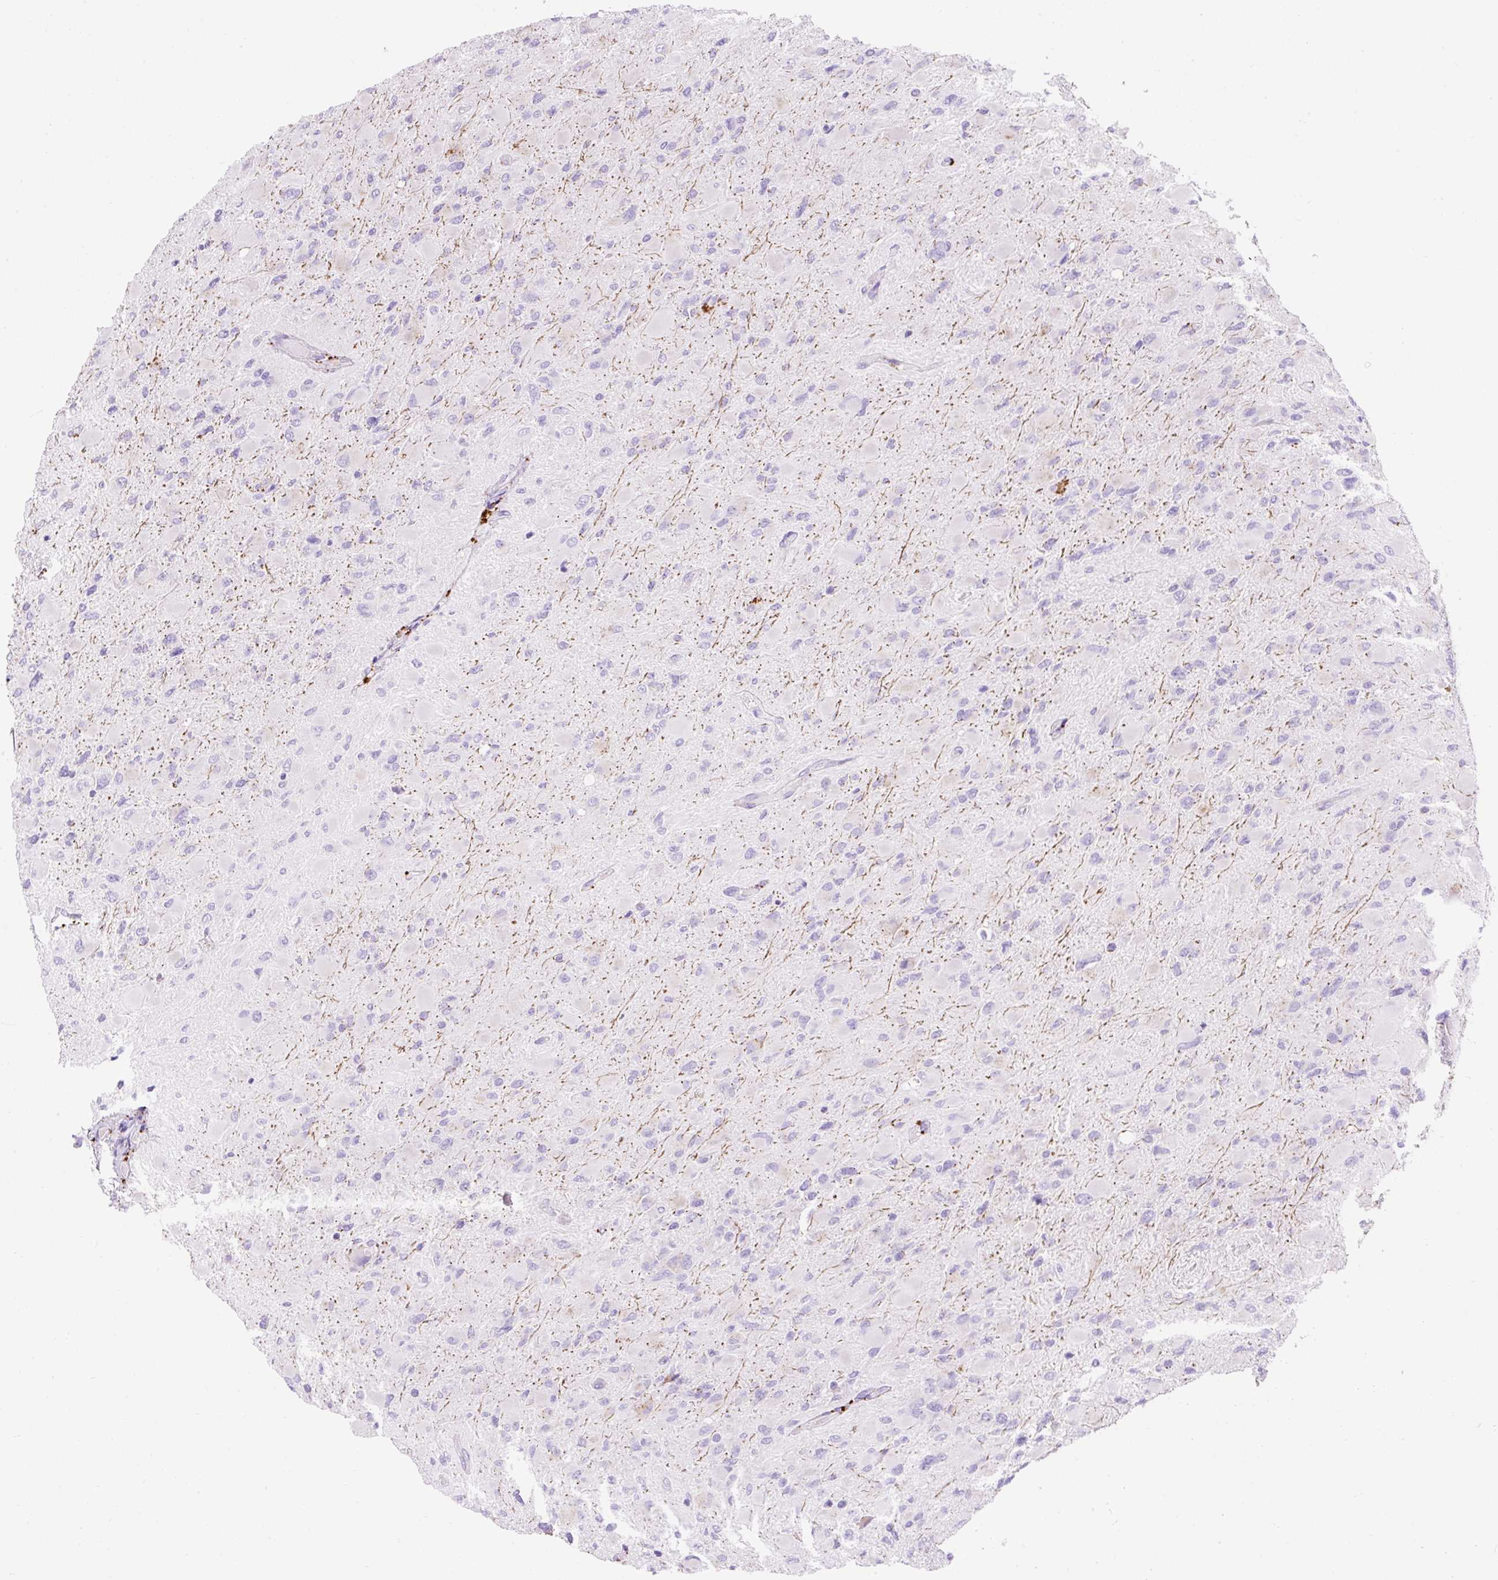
{"staining": {"intensity": "negative", "quantity": "none", "location": "none"}, "tissue": "glioma", "cell_type": "Tumor cells", "image_type": "cancer", "snomed": [{"axis": "morphology", "description": "Glioma, malignant, High grade"}, {"axis": "topography", "description": "Cerebral cortex"}], "caption": "DAB immunohistochemical staining of malignant glioma (high-grade) displays no significant expression in tumor cells.", "gene": "HEXB", "patient": {"sex": "female", "age": 36}}